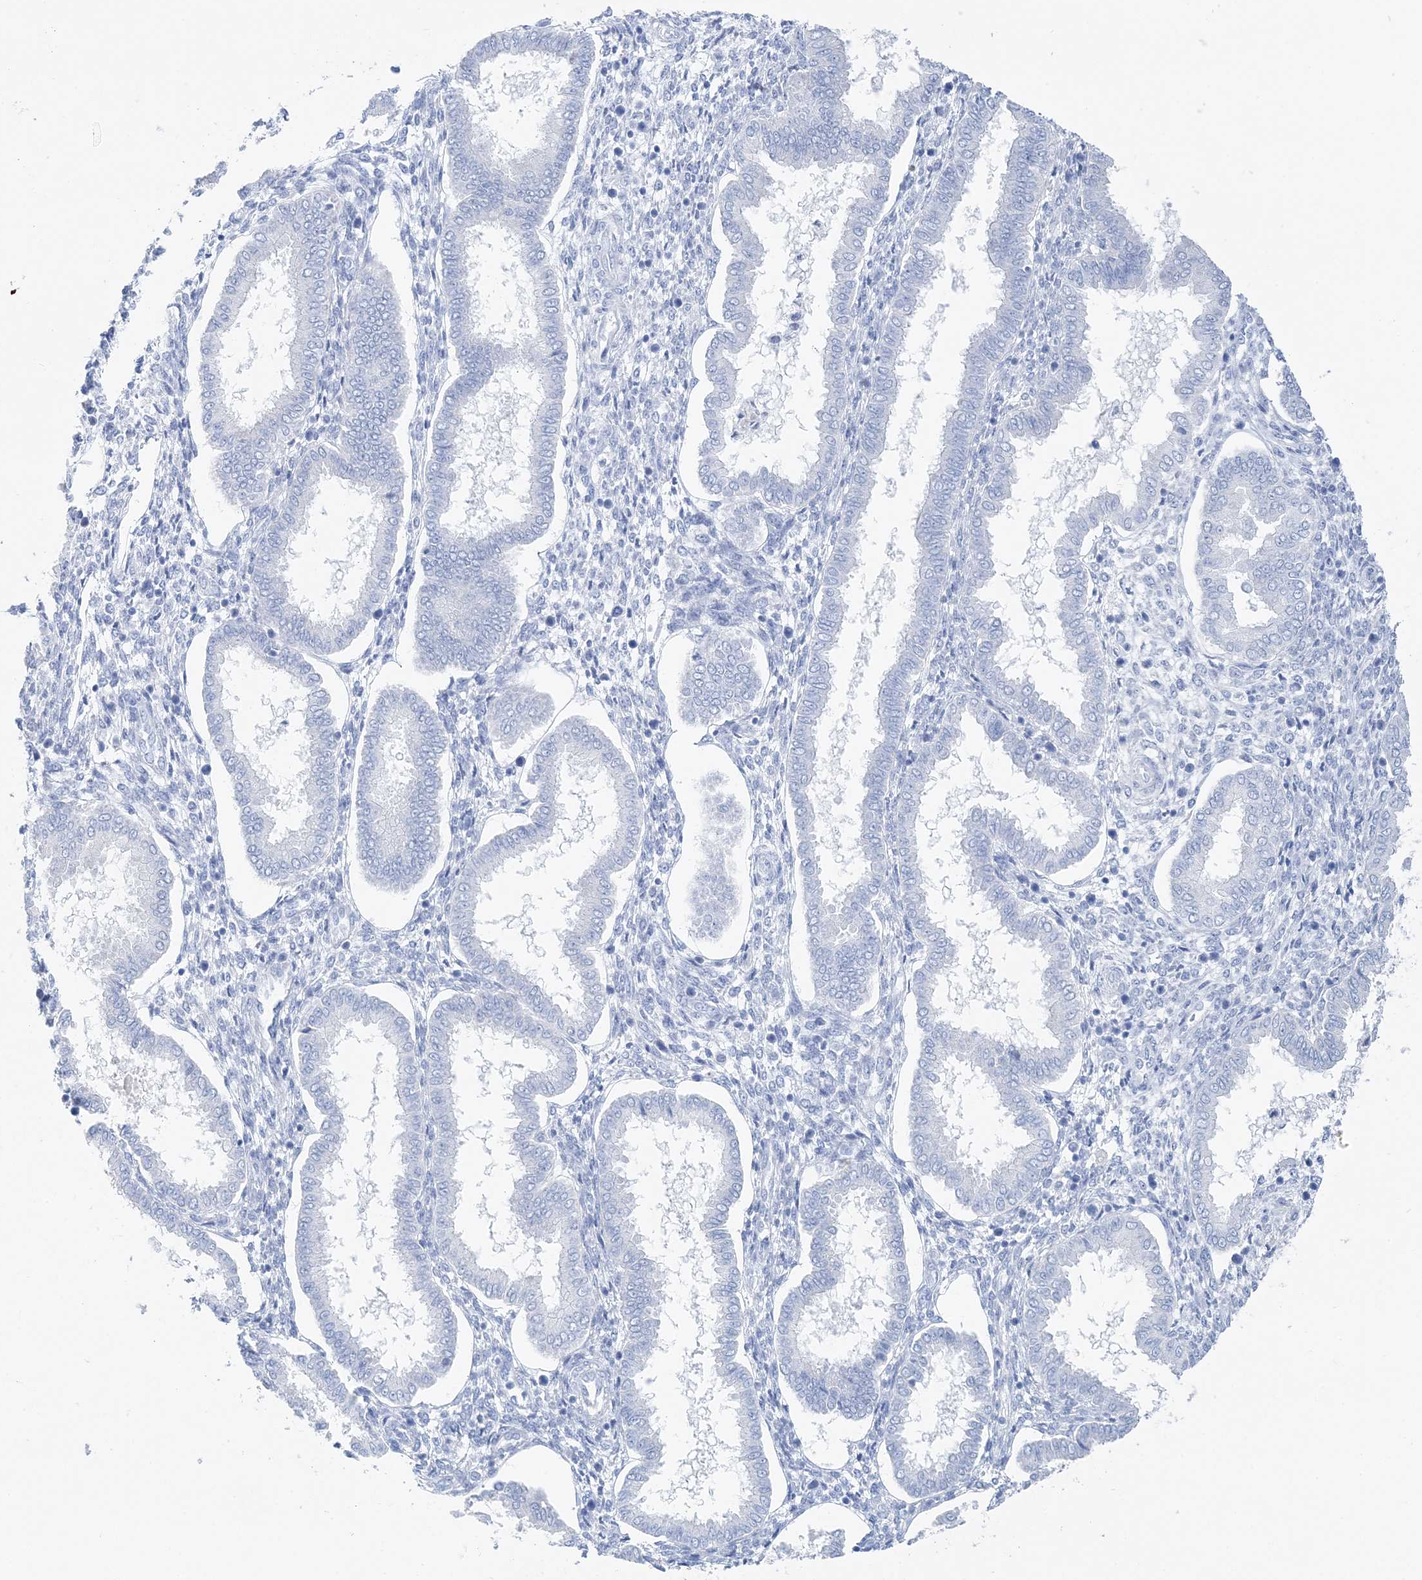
{"staining": {"intensity": "negative", "quantity": "none", "location": "none"}, "tissue": "endometrium", "cell_type": "Cells in endometrial stroma", "image_type": "normal", "snomed": [{"axis": "morphology", "description": "Normal tissue, NOS"}, {"axis": "topography", "description": "Endometrium"}], "caption": "High magnification brightfield microscopy of benign endometrium stained with DAB (3,3'-diaminobenzidine) (brown) and counterstained with hematoxylin (blue): cells in endometrial stroma show no significant positivity.", "gene": "TSPYL6", "patient": {"sex": "female", "age": 24}}